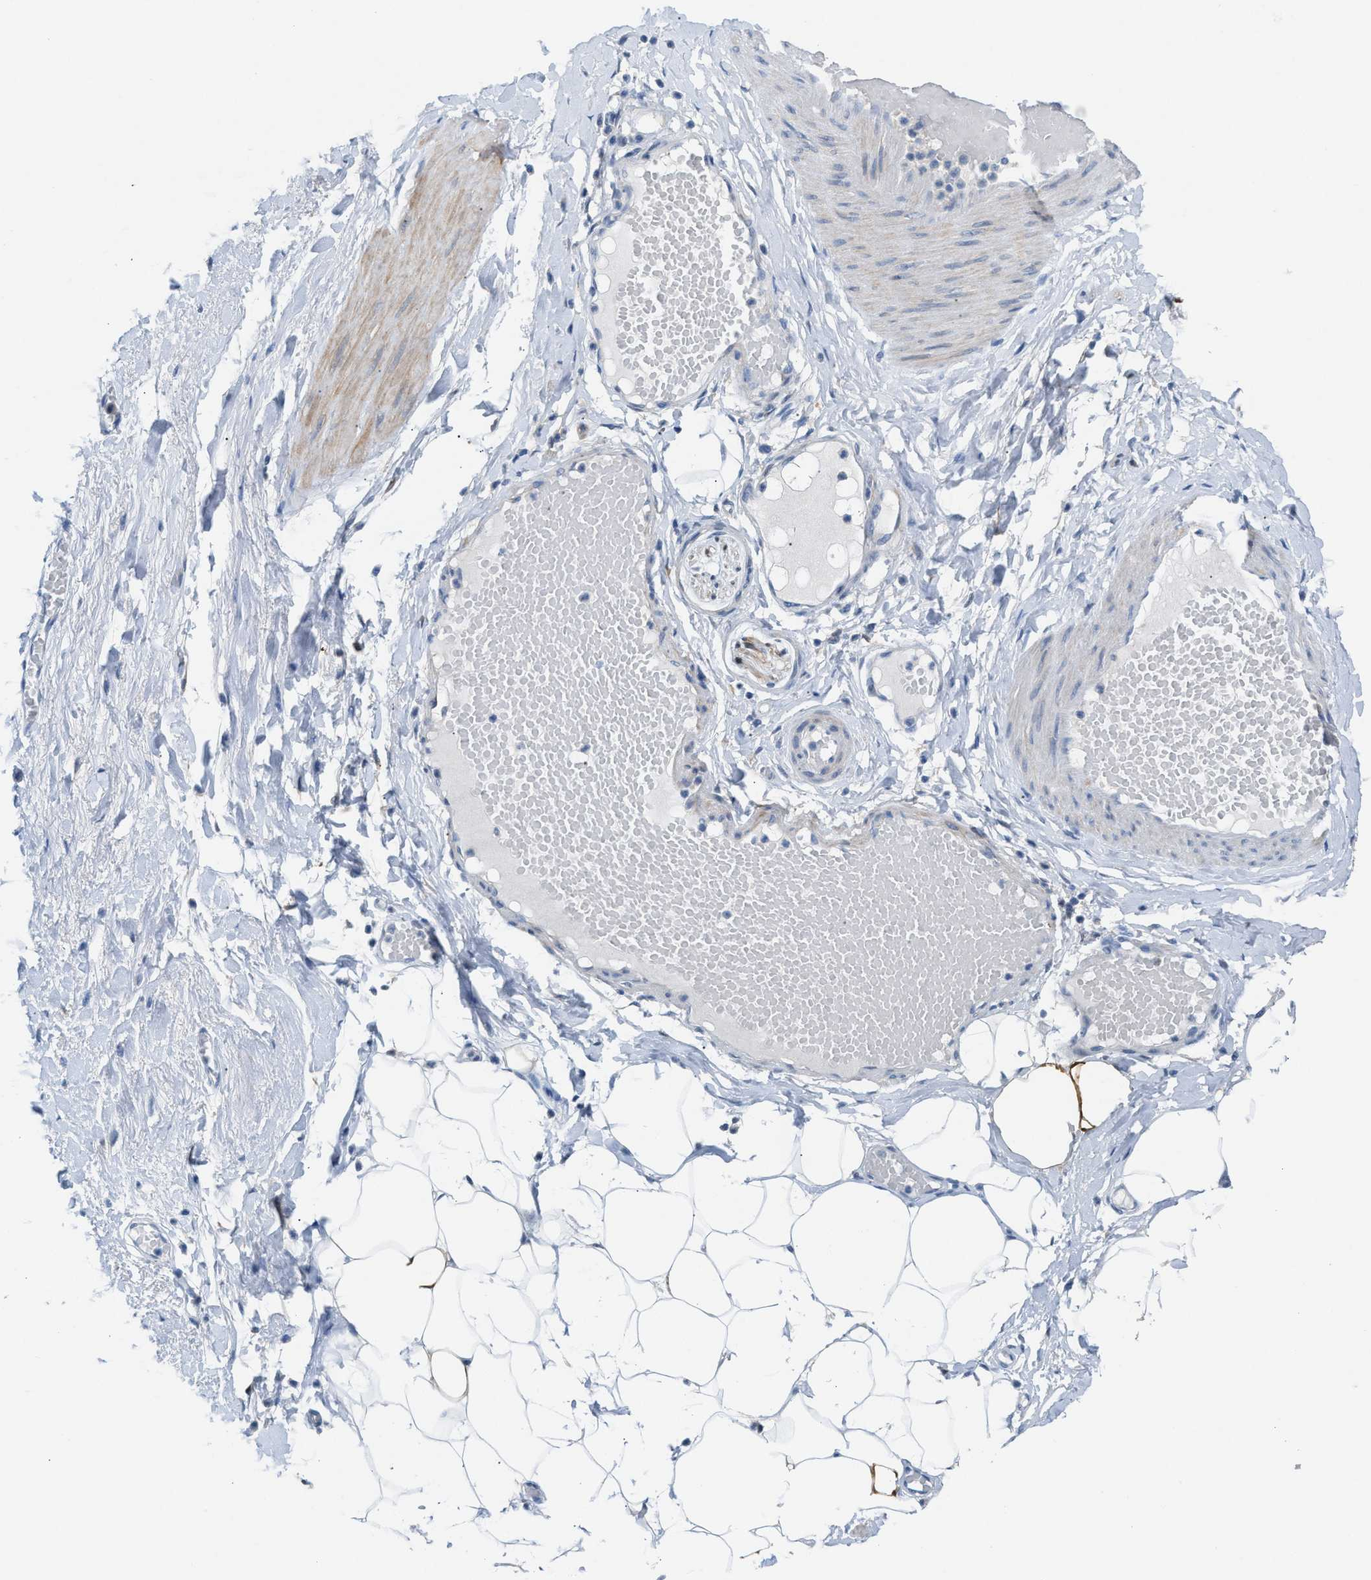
{"staining": {"intensity": "negative", "quantity": "none", "location": "none"}, "tissue": "adipose tissue", "cell_type": "Adipocytes", "image_type": "normal", "snomed": [{"axis": "morphology", "description": "Normal tissue, NOS"}, {"axis": "topography", "description": "Soft tissue"}], "caption": "Protein analysis of normal adipose tissue reveals no significant positivity in adipocytes.", "gene": "ASPA", "patient": {"sex": "male", "age": 72}}